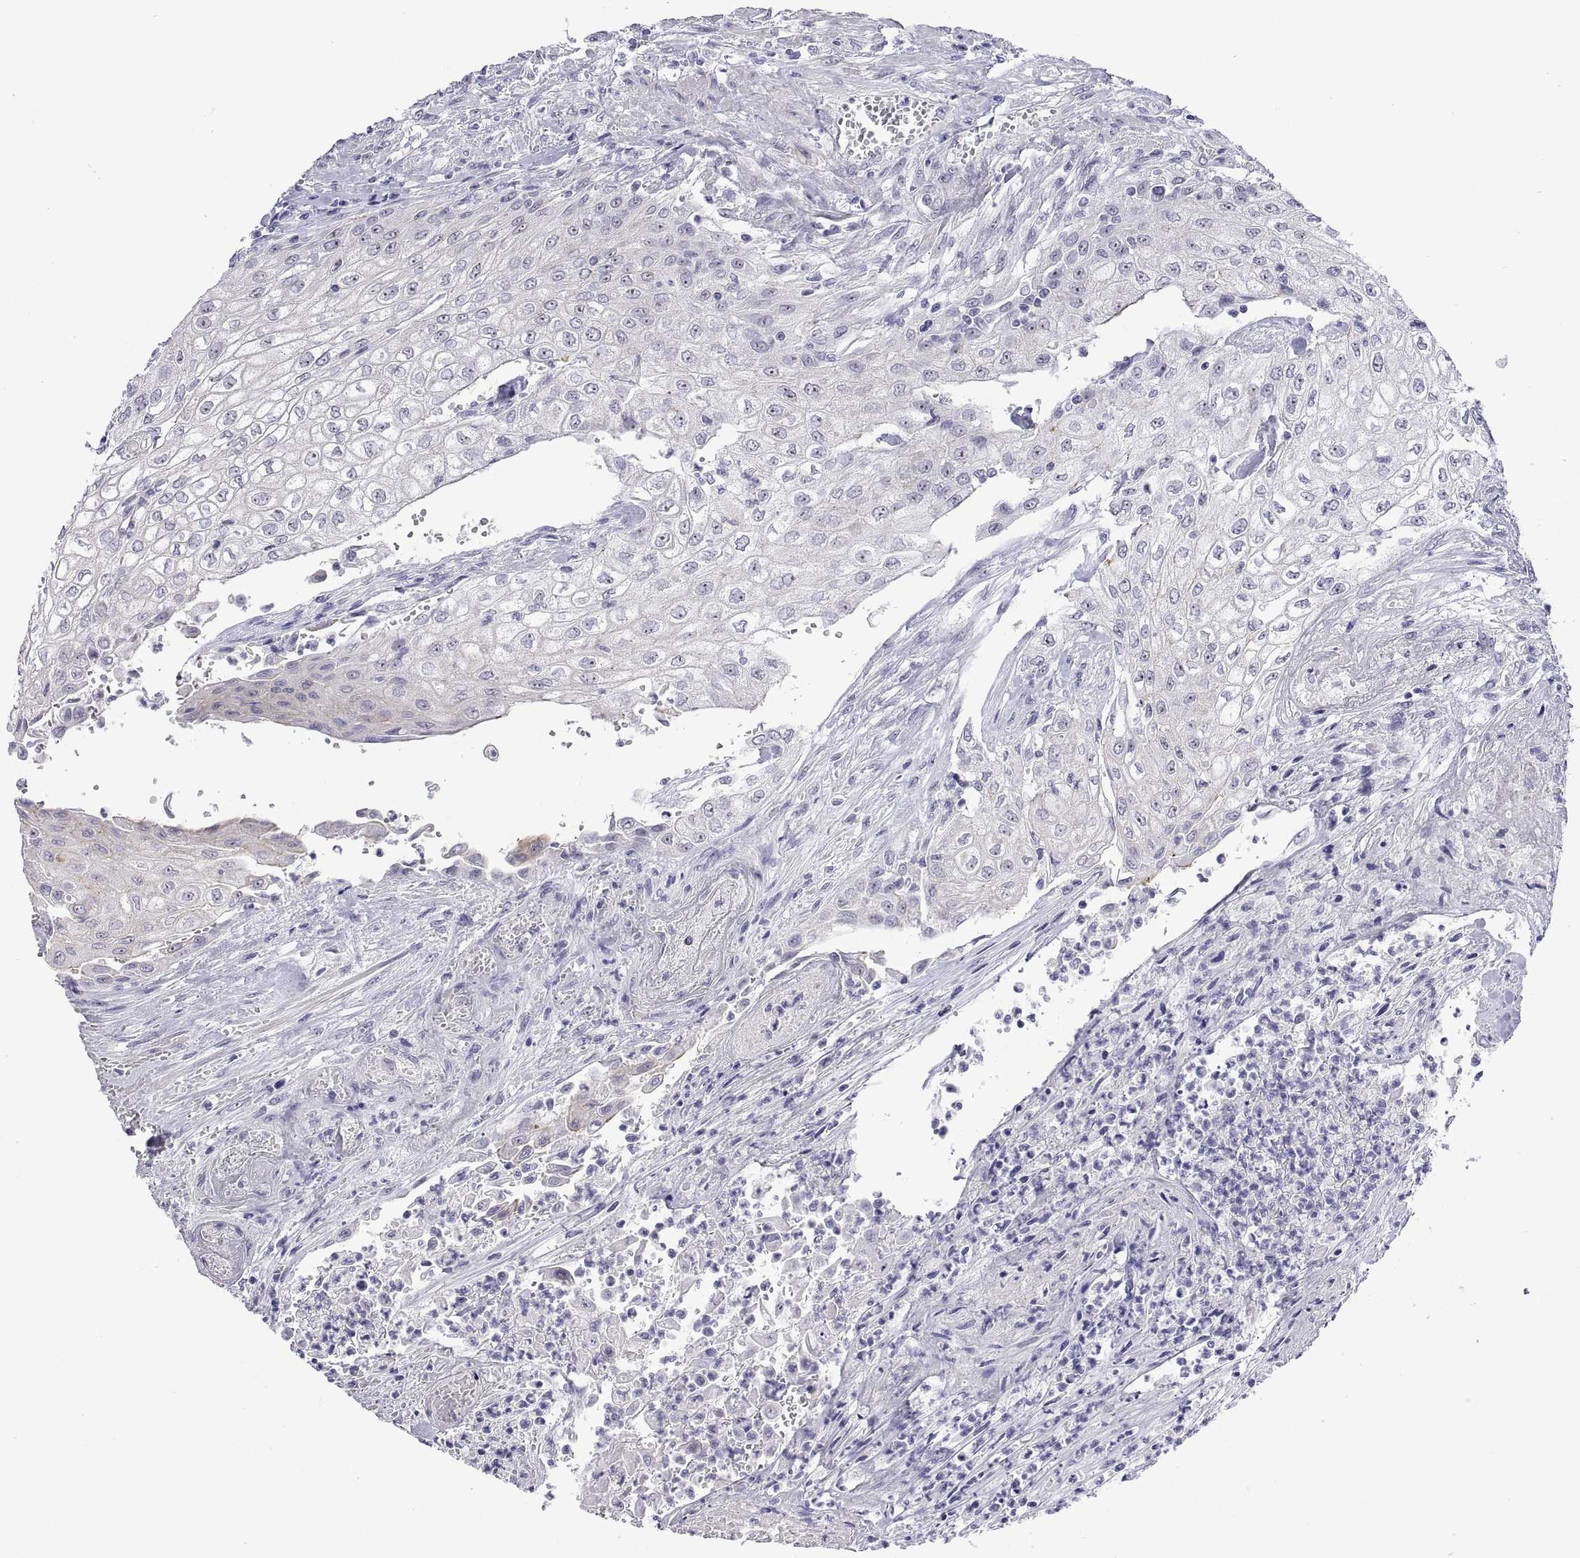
{"staining": {"intensity": "negative", "quantity": "none", "location": "none"}, "tissue": "urothelial cancer", "cell_type": "Tumor cells", "image_type": "cancer", "snomed": [{"axis": "morphology", "description": "Urothelial carcinoma, High grade"}, {"axis": "topography", "description": "Urinary bladder"}], "caption": "This is an immunohistochemistry (IHC) photomicrograph of human urothelial carcinoma (high-grade). There is no expression in tumor cells.", "gene": "VSX2", "patient": {"sex": "male", "age": 62}}